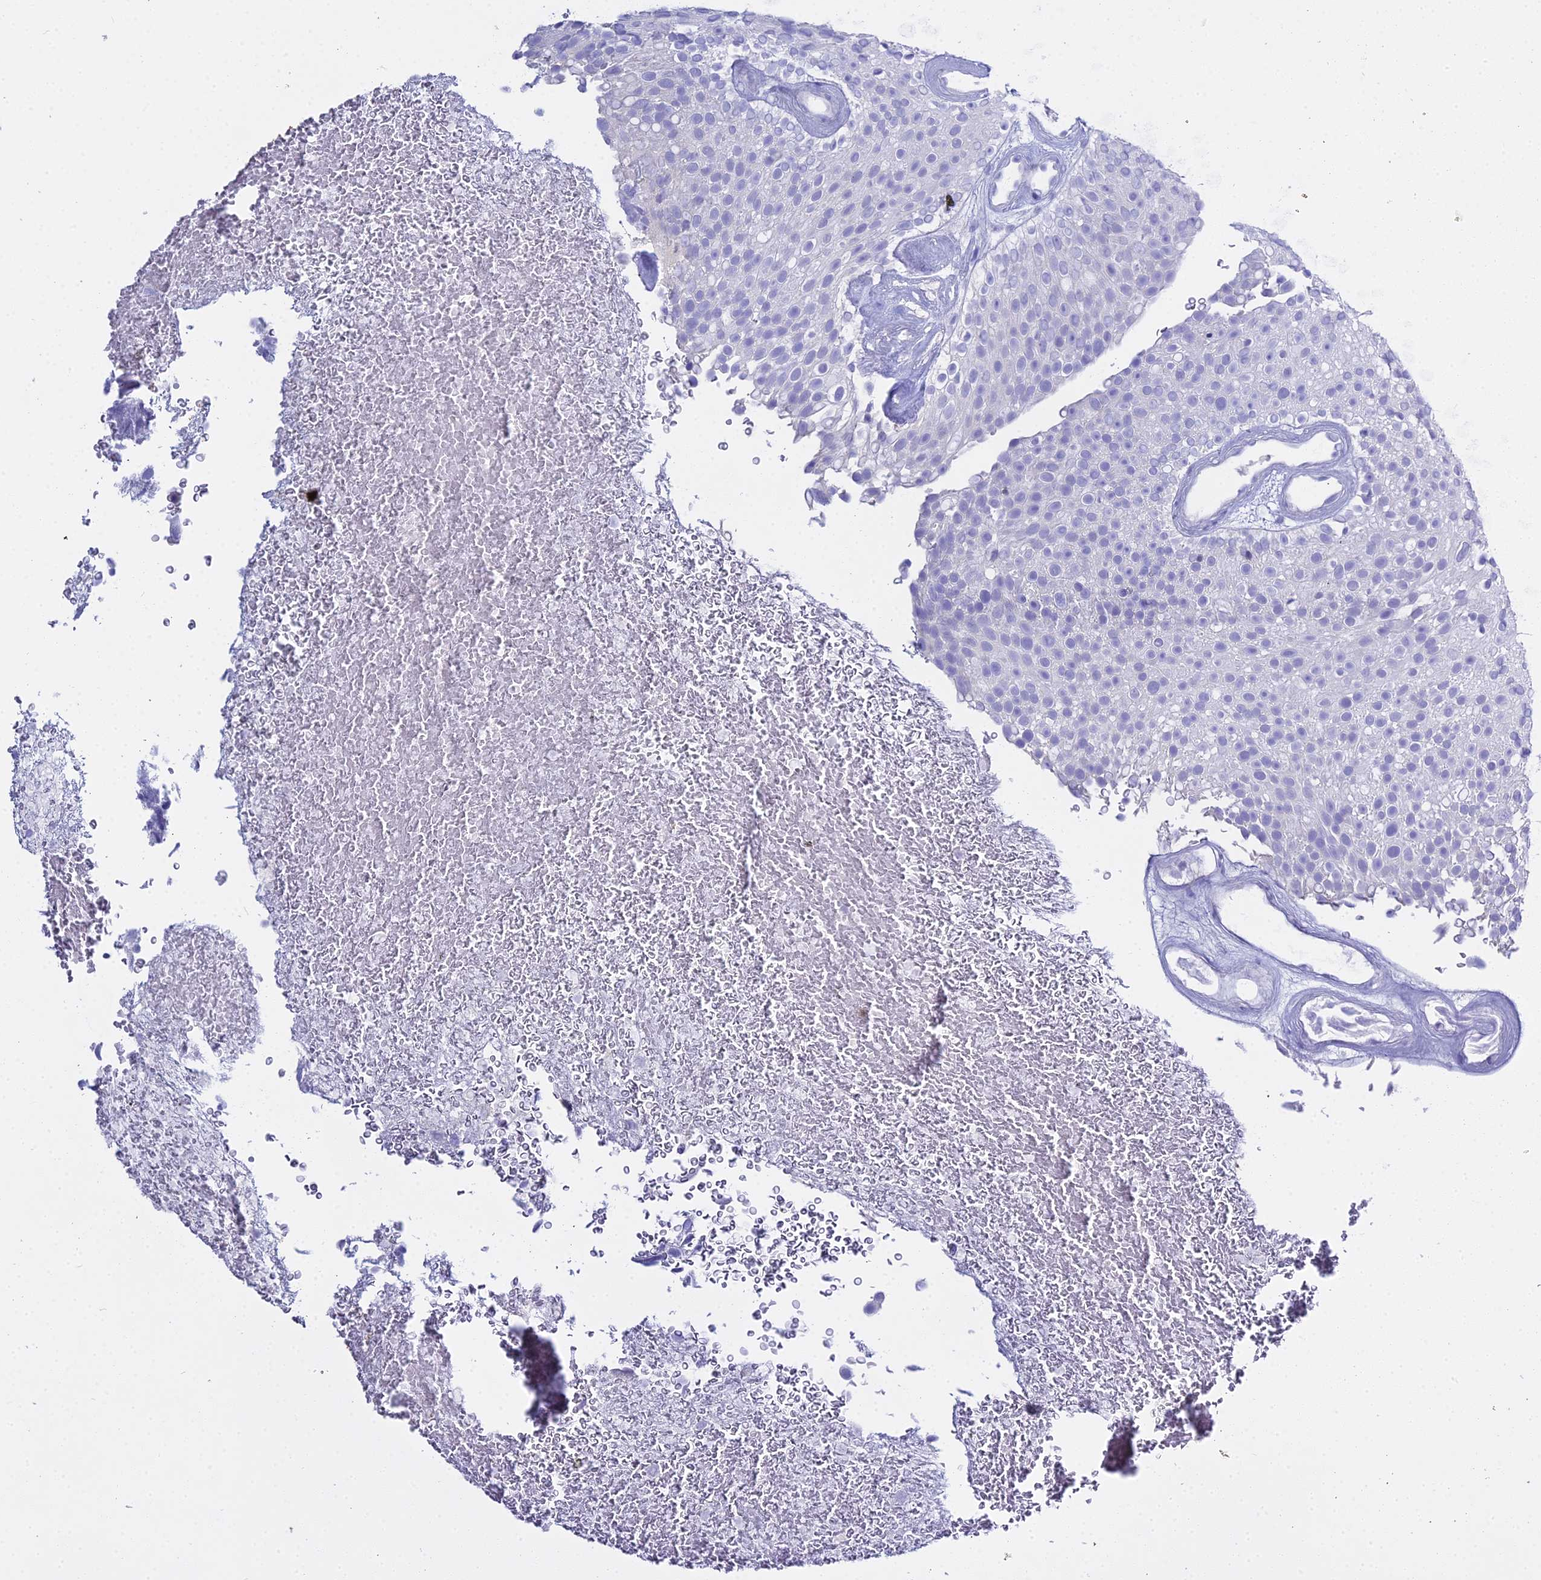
{"staining": {"intensity": "negative", "quantity": "none", "location": "none"}, "tissue": "urothelial cancer", "cell_type": "Tumor cells", "image_type": "cancer", "snomed": [{"axis": "morphology", "description": "Urothelial carcinoma, Low grade"}, {"axis": "topography", "description": "Urinary bladder"}], "caption": "An image of human low-grade urothelial carcinoma is negative for staining in tumor cells.", "gene": "S100A7", "patient": {"sex": "male", "age": 78}}